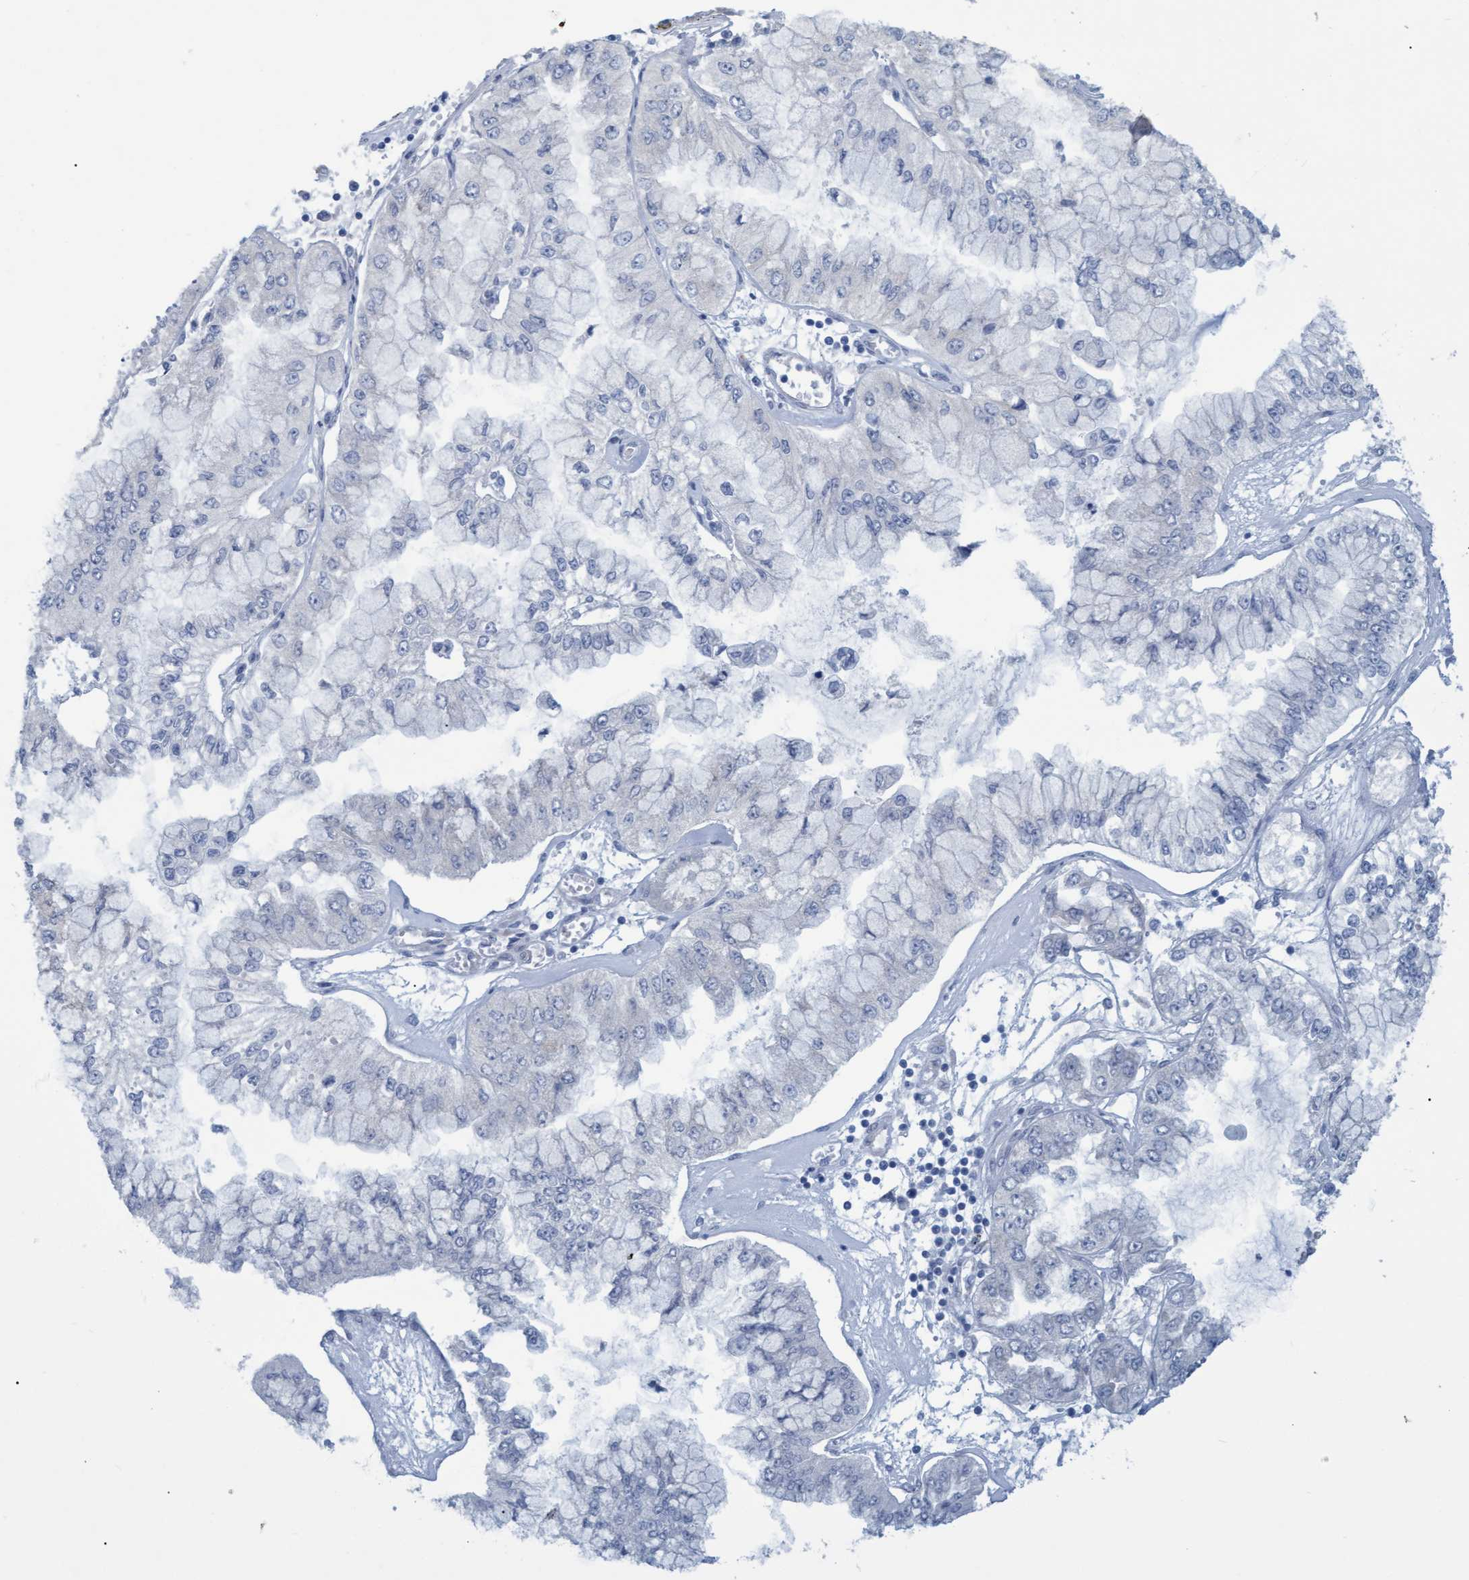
{"staining": {"intensity": "negative", "quantity": "none", "location": "none"}, "tissue": "liver cancer", "cell_type": "Tumor cells", "image_type": "cancer", "snomed": [{"axis": "morphology", "description": "Cholangiocarcinoma"}, {"axis": "topography", "description": "Liver"}], "caption": "The micrograph exhibits no significant expression in tumor cells of liver cancer. (IHC, brightfield microscopy, high magnification).", "gene": "SSTR3", "patient": {"sex": "female", "age": 79}}